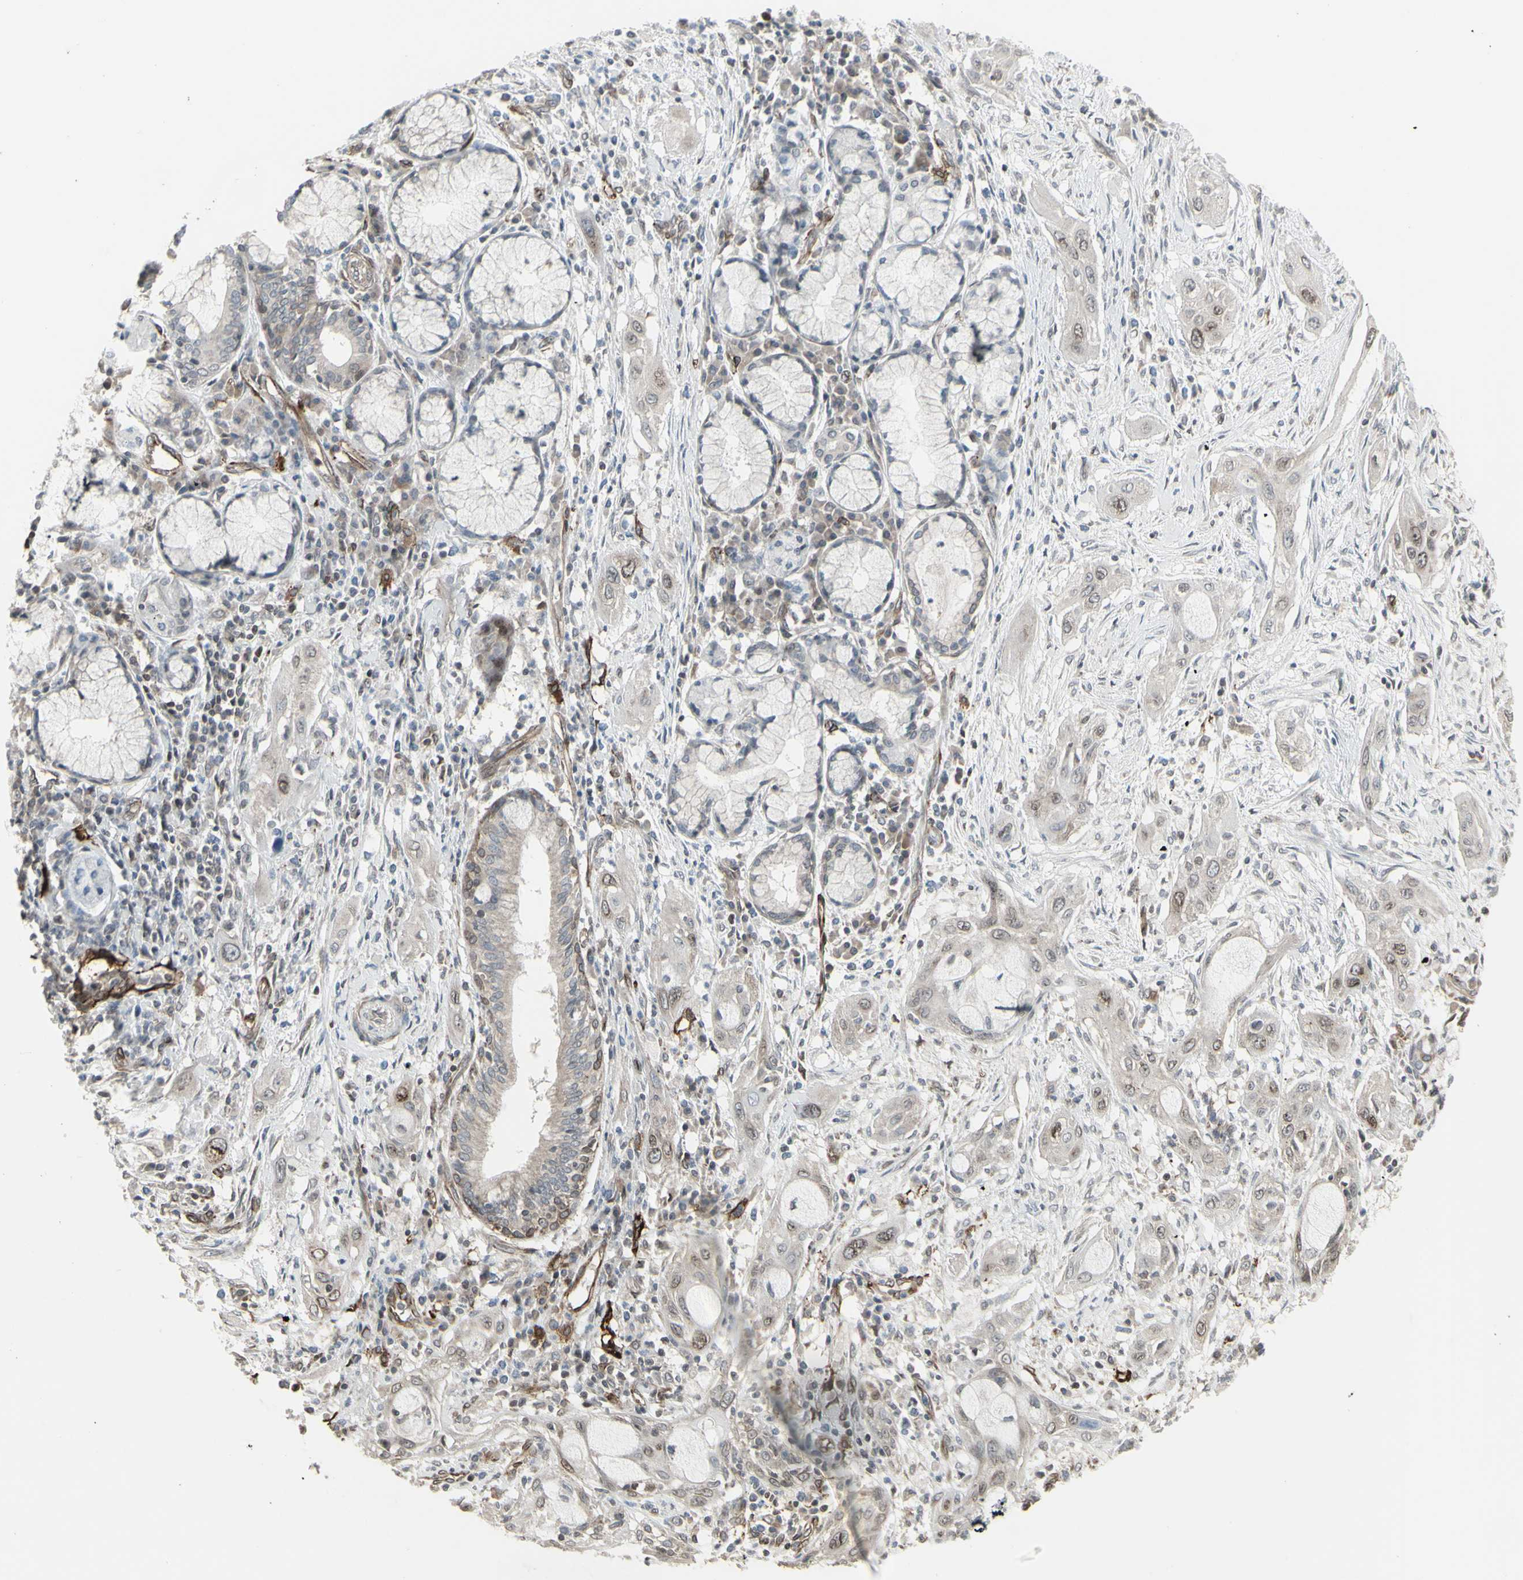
{"staining": {"intensity": "weak", "quantity": ">75%", "location": "cytoplasmic/membranous,nuclear"}, "tissue": "lung cancer", "cell_type": "Tumor cells", "image_type": "cancer", "snomed": [{"axis": "morphology", "description": "Squamous cell carcinoma, NOS"}, {"axis": "topography", "description": "Lung"}], "caption": "There is low levels of weak cytoplasmic/membranous and nuclear positivity in tumor cells of squamous cell carcinoma (lung), as demonstrated by immunohistochemical staining (brown color).", "gene": "DTX3L", "patient": {"sex": "female", "age": 47}}